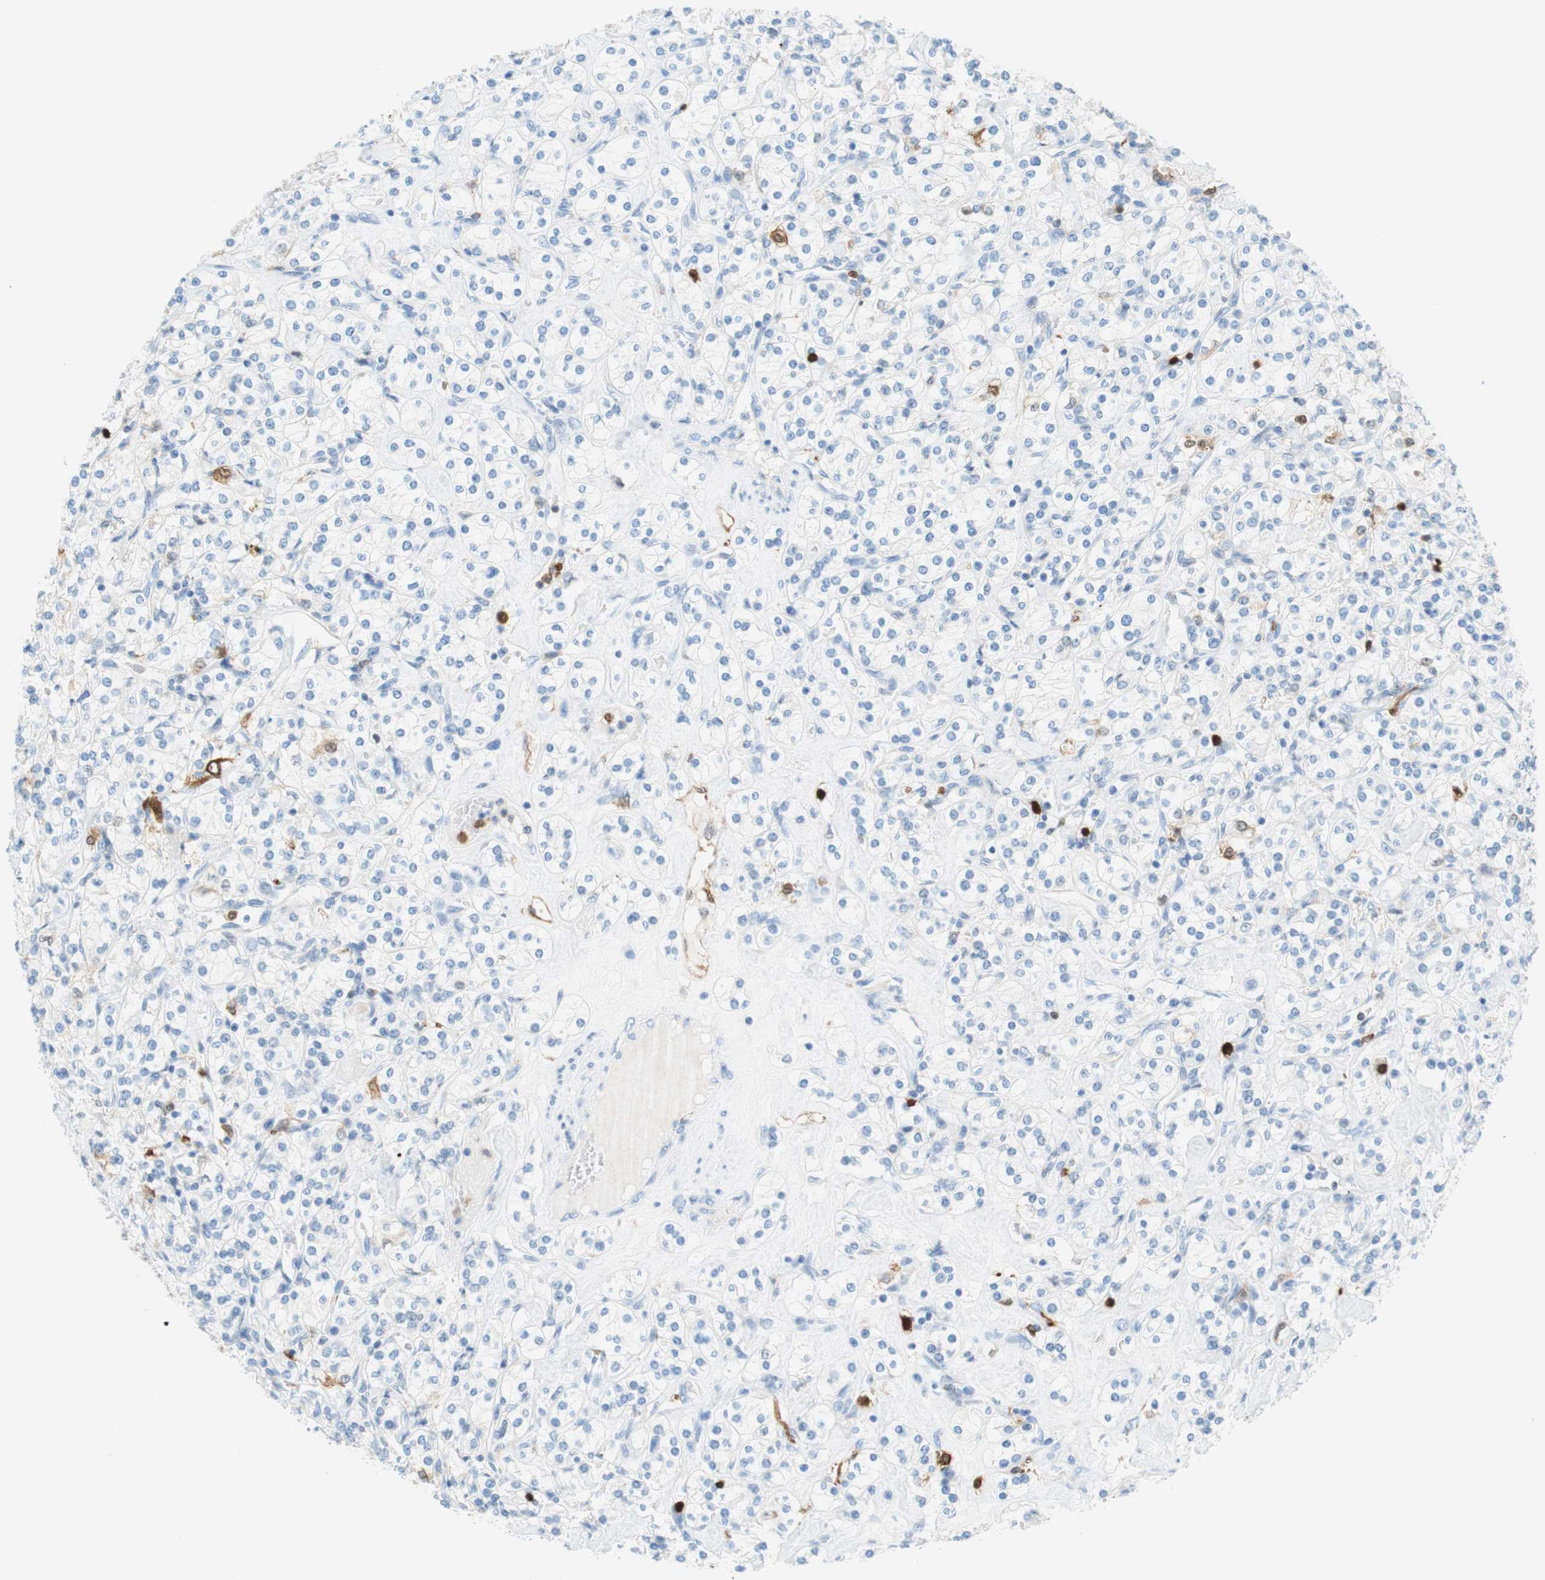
{"staining": {"intensity": "negative", "quantity": "none", "location": "none"}, "tissue": "renal cancer", "cell_type": "Tumor cells", "image_type": "cancer", "snomed": [{"axis": "morphology", "description": "Adenocarcinoma, NOS"}, {"axis": "topography", "description": "Kidney"}], "caption": "High power microscopy photomicrograph of an immunohistochemistry (IHC) image of renal cancer, revealing no significant staining in tumor cells. The staining is performed using DAB (3,3'-diaminobenzidine) brown chromogen with nuclei counter-stained in using hematoxylin.", "gene": "STMN1", "patient": {"sex": "male", "age": 77}}